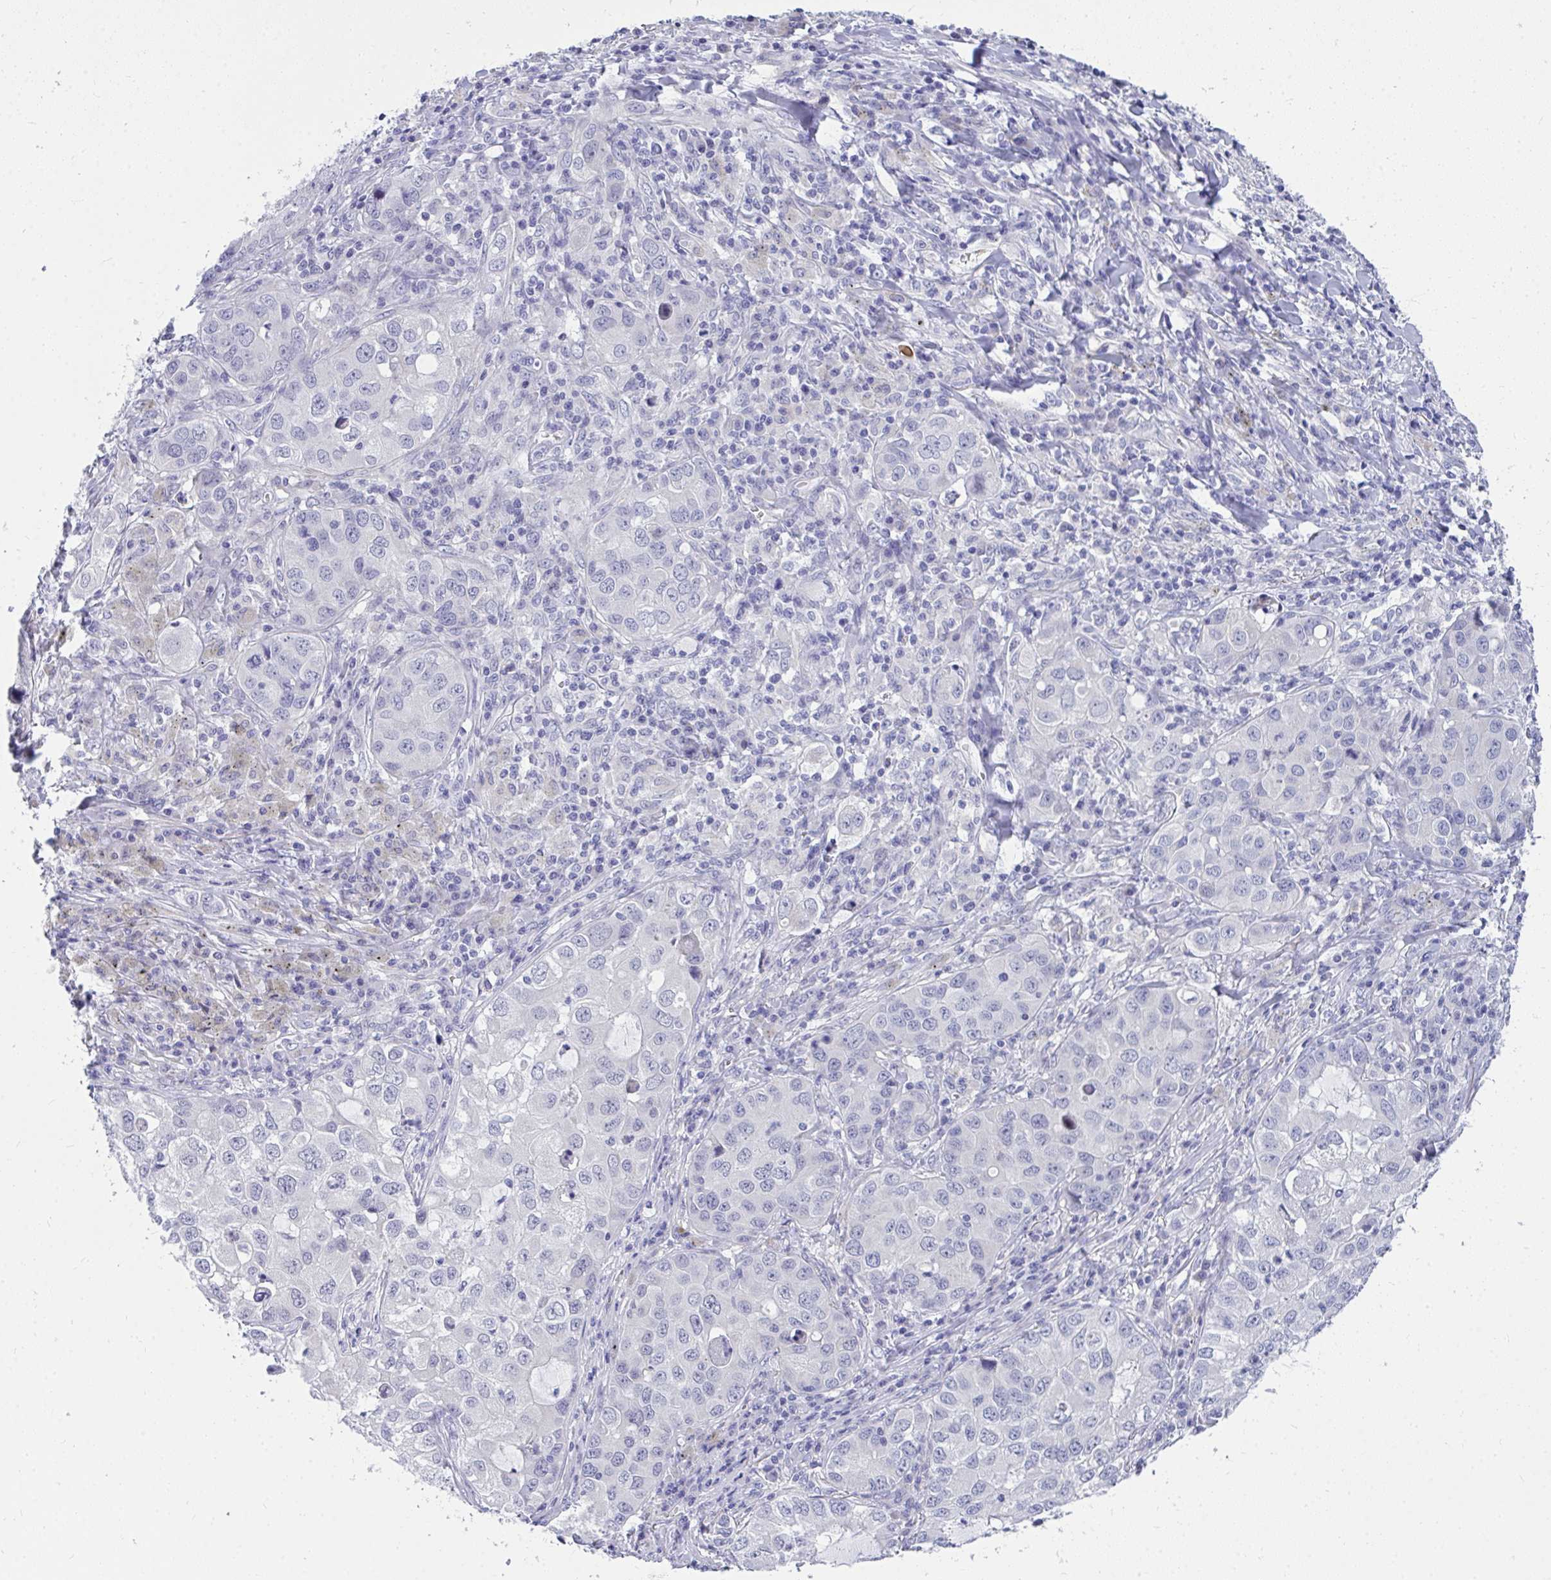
{"staining": {"intensity": "negative", "quantity": "none", "location": "none"}, "tissue": "lung cancer", "cell_type": "Tumor cells", "image_type": "cancer", "snomed": [{"axis": "morphology", "description": "Normal morphology"}, {"axis": "morphology", "description": "Adenocarcinoma, NOS"}, {"axis": "topography", "description": "Lymph node"}, {"axis": "topography", "description": "Lung"}], "caption": "Tumor cells show no significant positivity in adenocarcinoma (lung).", "gene": "TSBP1", "patient": {"sex": "female", "age": 51}}